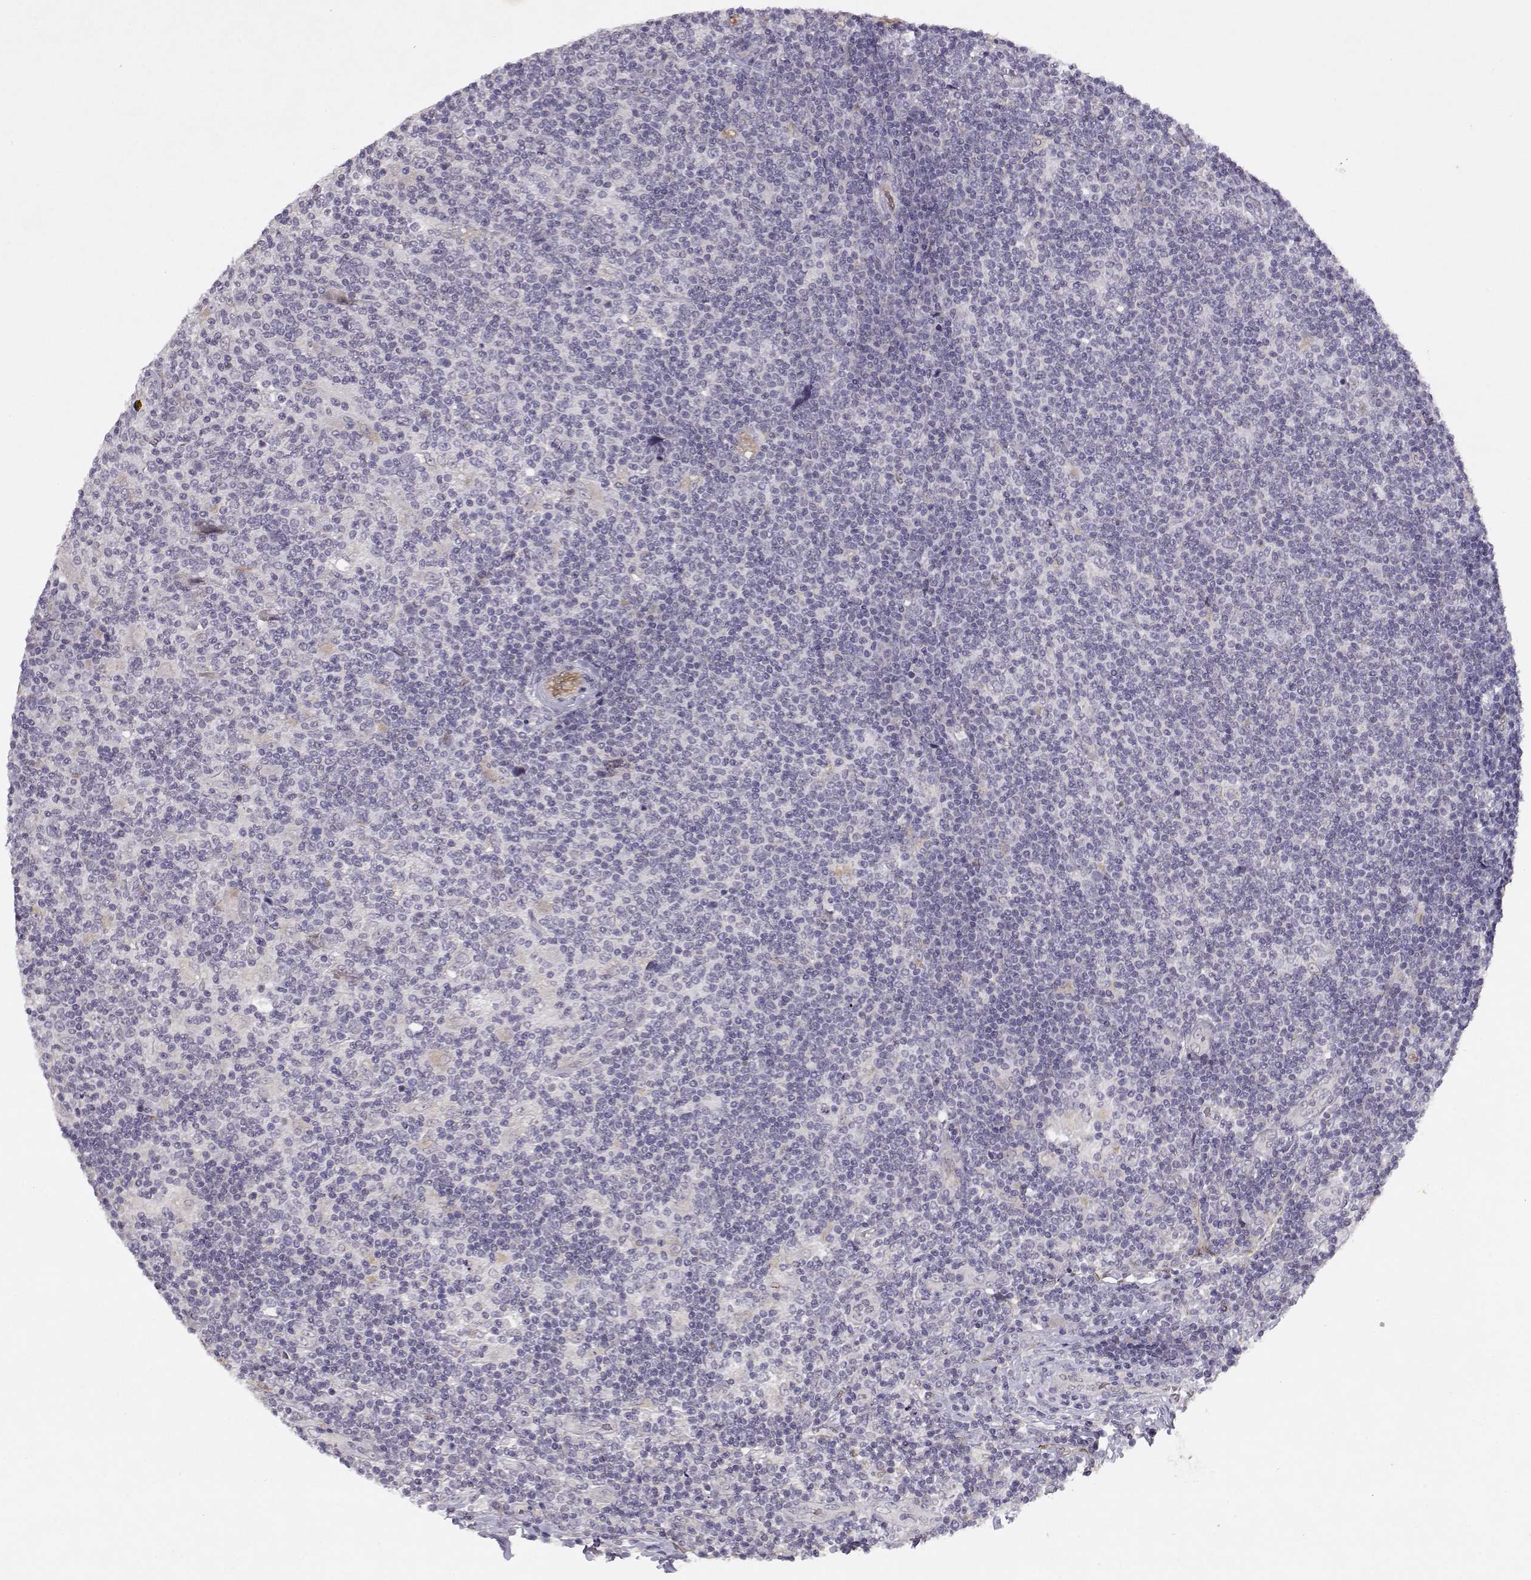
{"staining": {"intensity": "negative", "quantity": "none", "location": "none"}, "tissue": "lymphoma", "cell_type": "Tumor cells", "image_type": "cancer", "snomed": [{"axis": "morphology", "description": "Hodgkin's disease, NOS"}, {"axis": "topography", "description": "Lymph node"}], "caption": "DAB (3,3'-diaminobenzidine) immunohistochemical staining of Hodgkin's disease demonstrates no significant staining in tumor cells. (DAB (3,3'-diaminobenzidine) IHC with hematoxylin counter stain).", "gene": "BMX", "patient": {"sex": "male", "age": 40}}